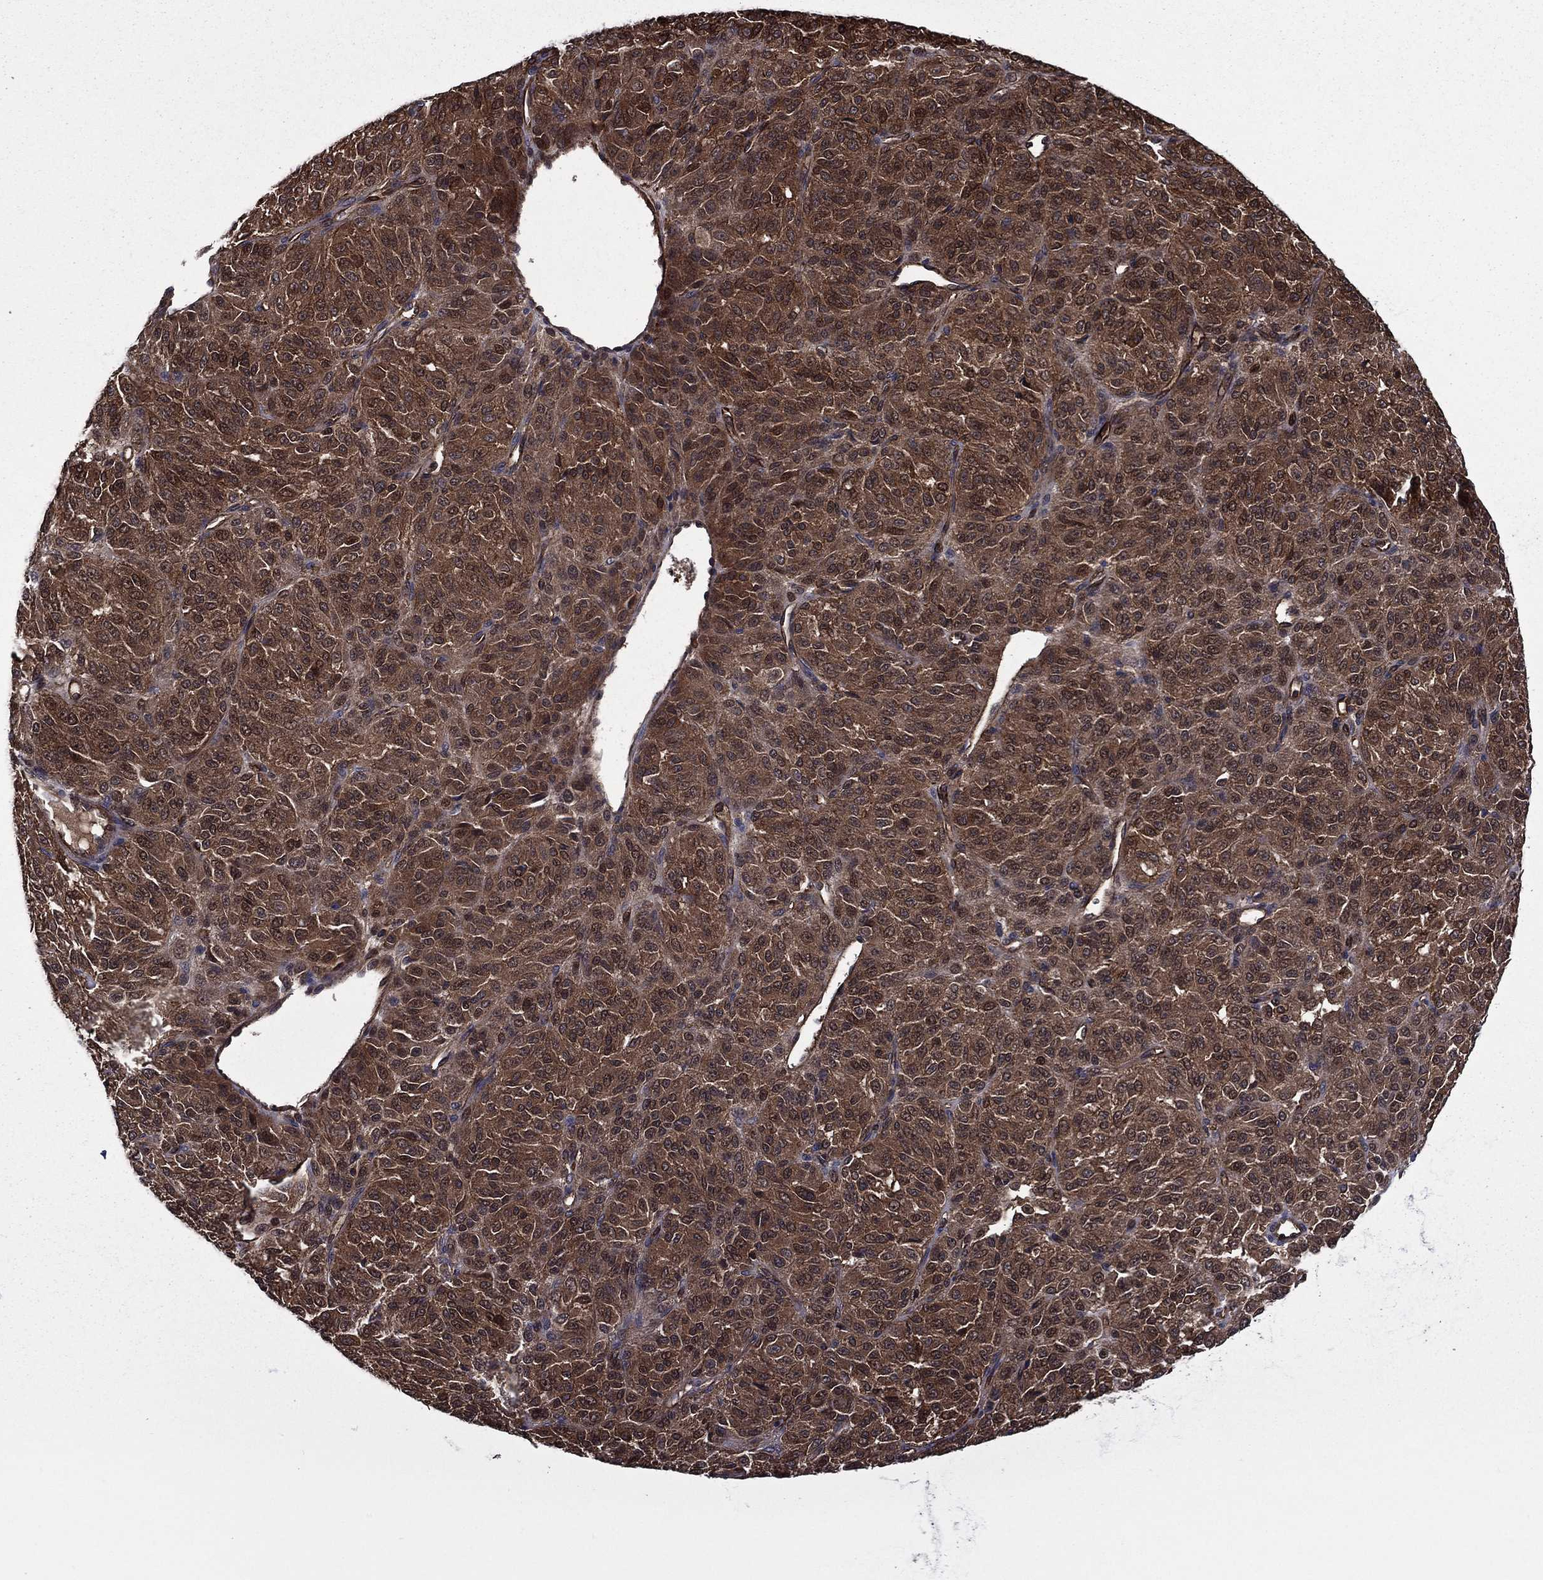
{"staining": {"intensity": "moderate", "quantity": "25%-75%", "location": "cytoplasmic/membranous"}, "tissue": "melanoma", "cell_type": "Tumor cells", "image_type": "cancer", "snomed": [{"axis": "morphology", "description": "Malignant melanoma, Metastatic site"}, {"axis": "topography", "description": "Brain"}], "caption": "IHC photomicrograph of human melanoma stained for a protein (brown), which demonstrates medium levels of moderate cytoplasmic/membranous expression in about 25%-75% of tumor cells.", "gene": "PLPP3", "patient": {"sex": "female", "age": 56}}